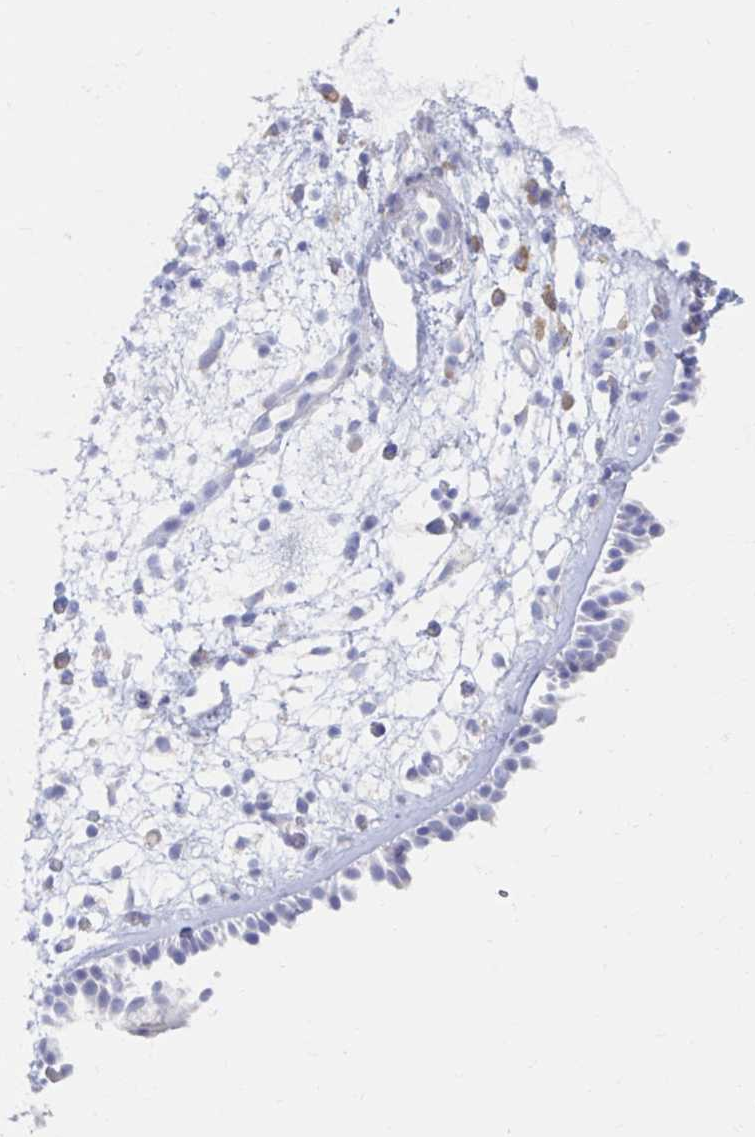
{"staining": {"intensity": "negative", "quantity": "none", "location": "none"}, "tissue": "nasopharynx", "cell_type": "Respiratory epithelial cells", "image_type": "normal", "snomed": [{"axis": "morphology", "description": "Normal tissue, NOS"}, {"axis": "topography", "description": "Nasopharynx"}], "caption": "Benign nasopharynx was stained to show a protein in brown. There is no significant staining in respiratory epithelial cells. Nuclei are stained in blue.", "gene": "MYLK2", "patient": {"sex": "female", "age": 70}}